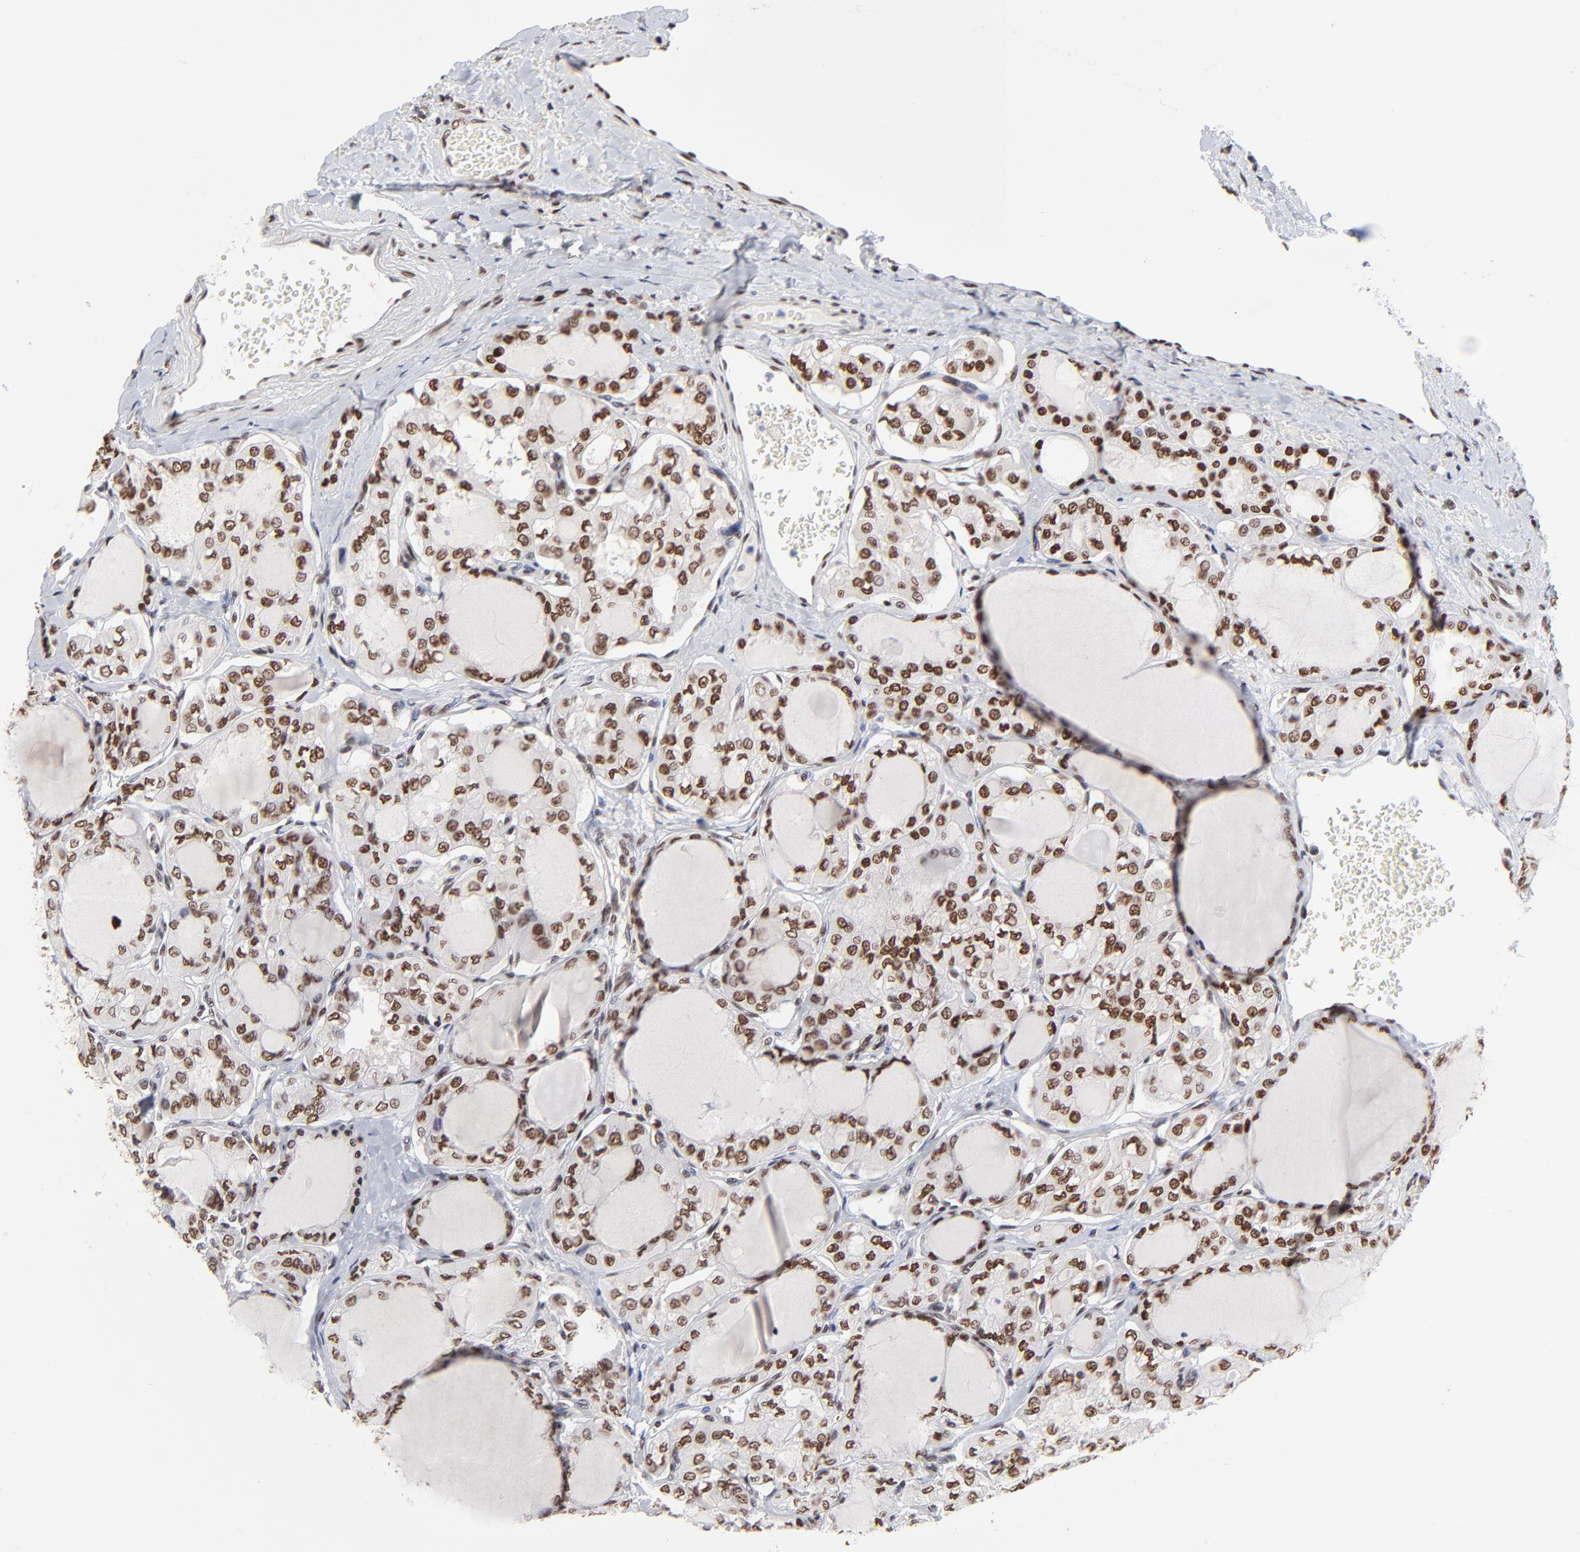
{"staining": {"intensity": "moderate", "quantity": ">75%", "location": "nuclear"}, "tissue": "thyroid cancer", "cell_type": "Tumor cells", "image_type": "cancer", "snomed": [{"axis": "morphology", "description": "Papillary adenocarcinoma, NOS"}, {"axis": "topography", "description": "Thyroid gland"}], "caption": "Thyroid cancer (papillary adenocarcinoma) tissue displays moderate nuclear staining in about >75% of tumor cells, visualized by immunohistochemistry. The staining was performed using DAB to visualize the protein expression in brown, while the nuclei were stained in blue with hematoxylin (Magnification: 20x).", "gene": "ZMYM3", "patient": {"sex": "male", "age": 20}}